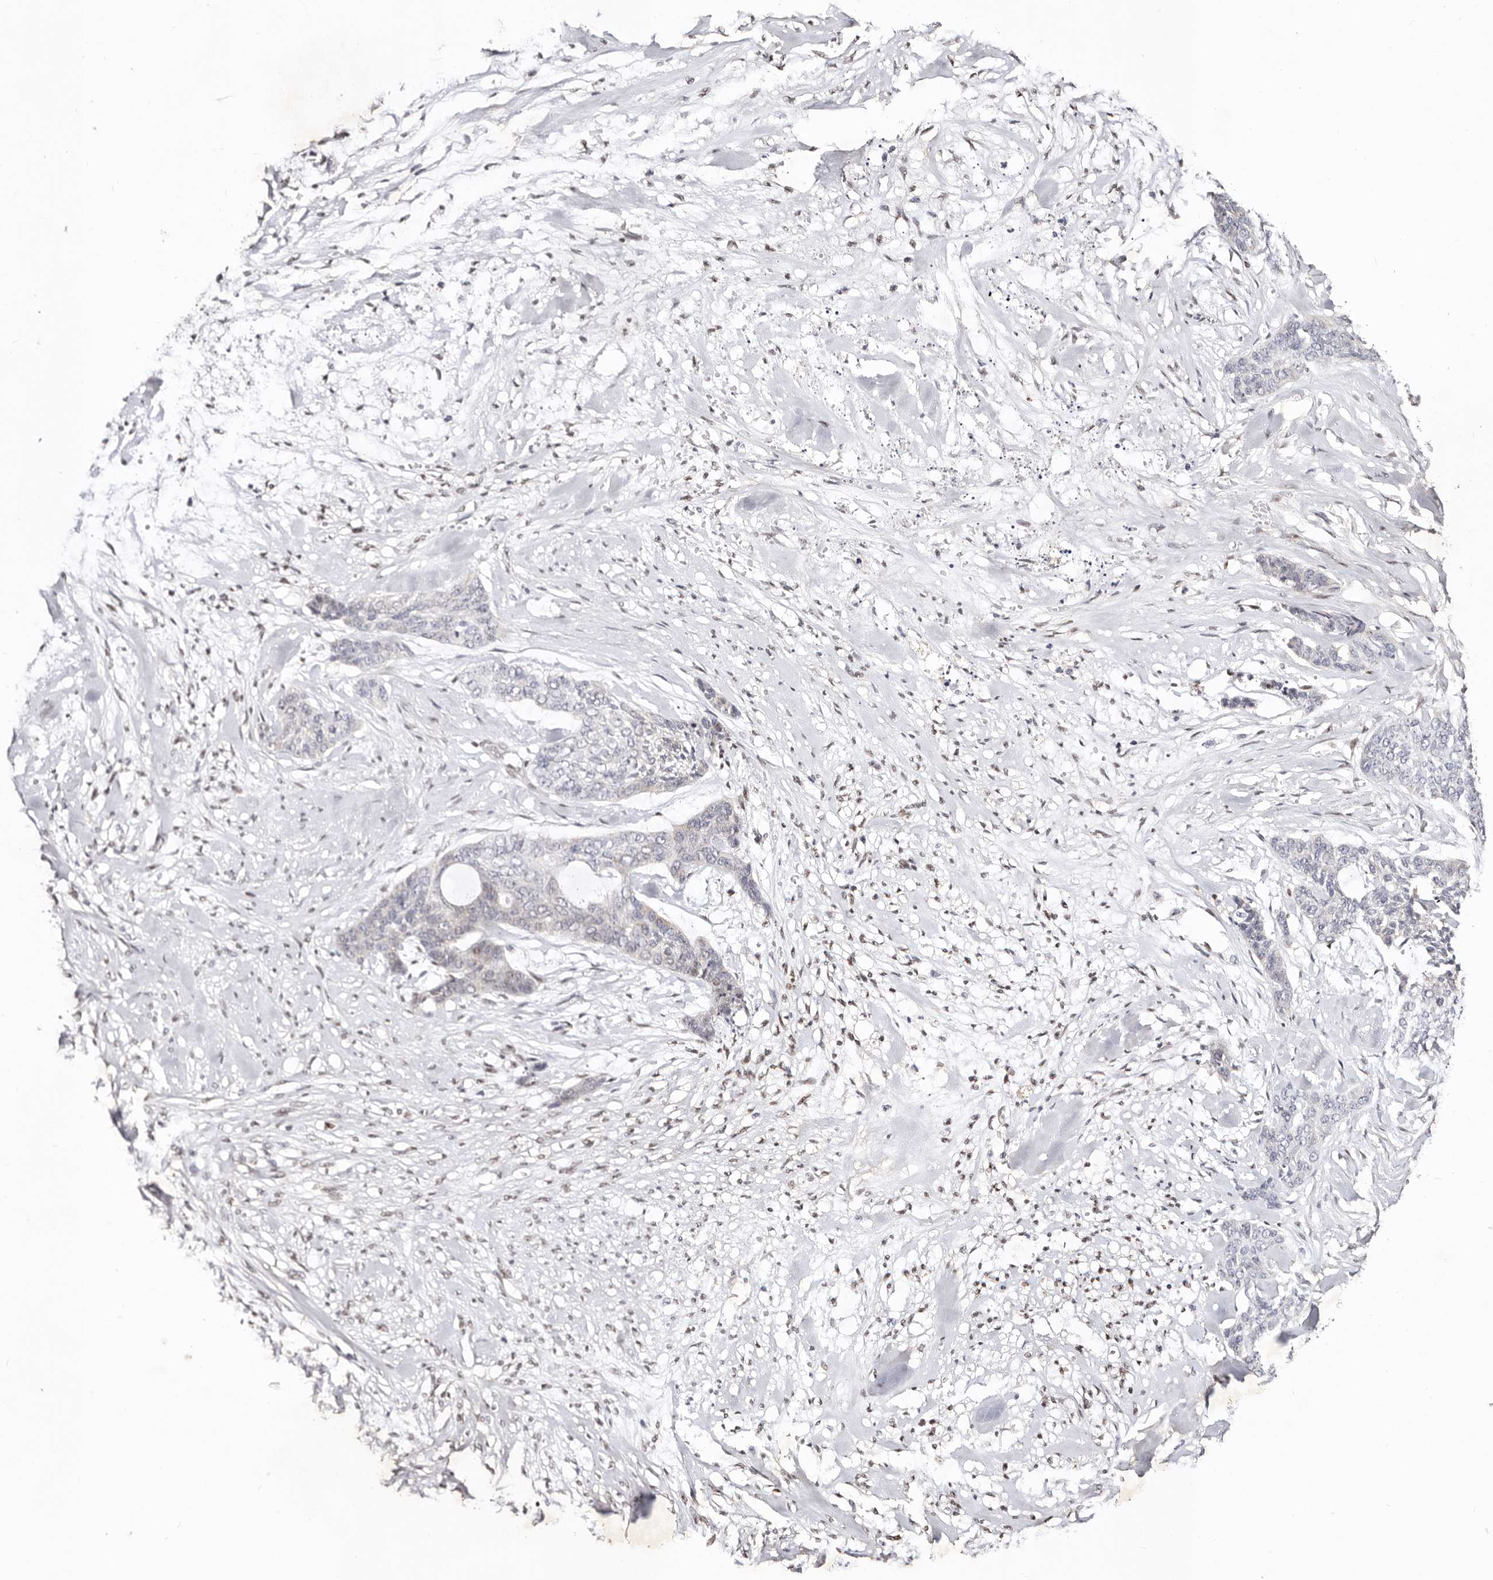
{"staining": {"intensity": "negative", "quantity": "none", "location": "none"}, "tissue": "skin cancer", "cell_type": "Tumor cells", "image_type": "cancer", "snomed": [{"axis": "morphology", "description": "Basal cell carcinoma"}, {"axis": "topography", "description": "Skin"}], "caption": "DAB (3,3'-diaminobenzidine) immunohistochemical staining of skin cancer (basal cell carcinoma) demonstrates no significant expression in tumor cells.", "gene": "IQGAP3", "patient": {"sex": "female", "age": 64}}